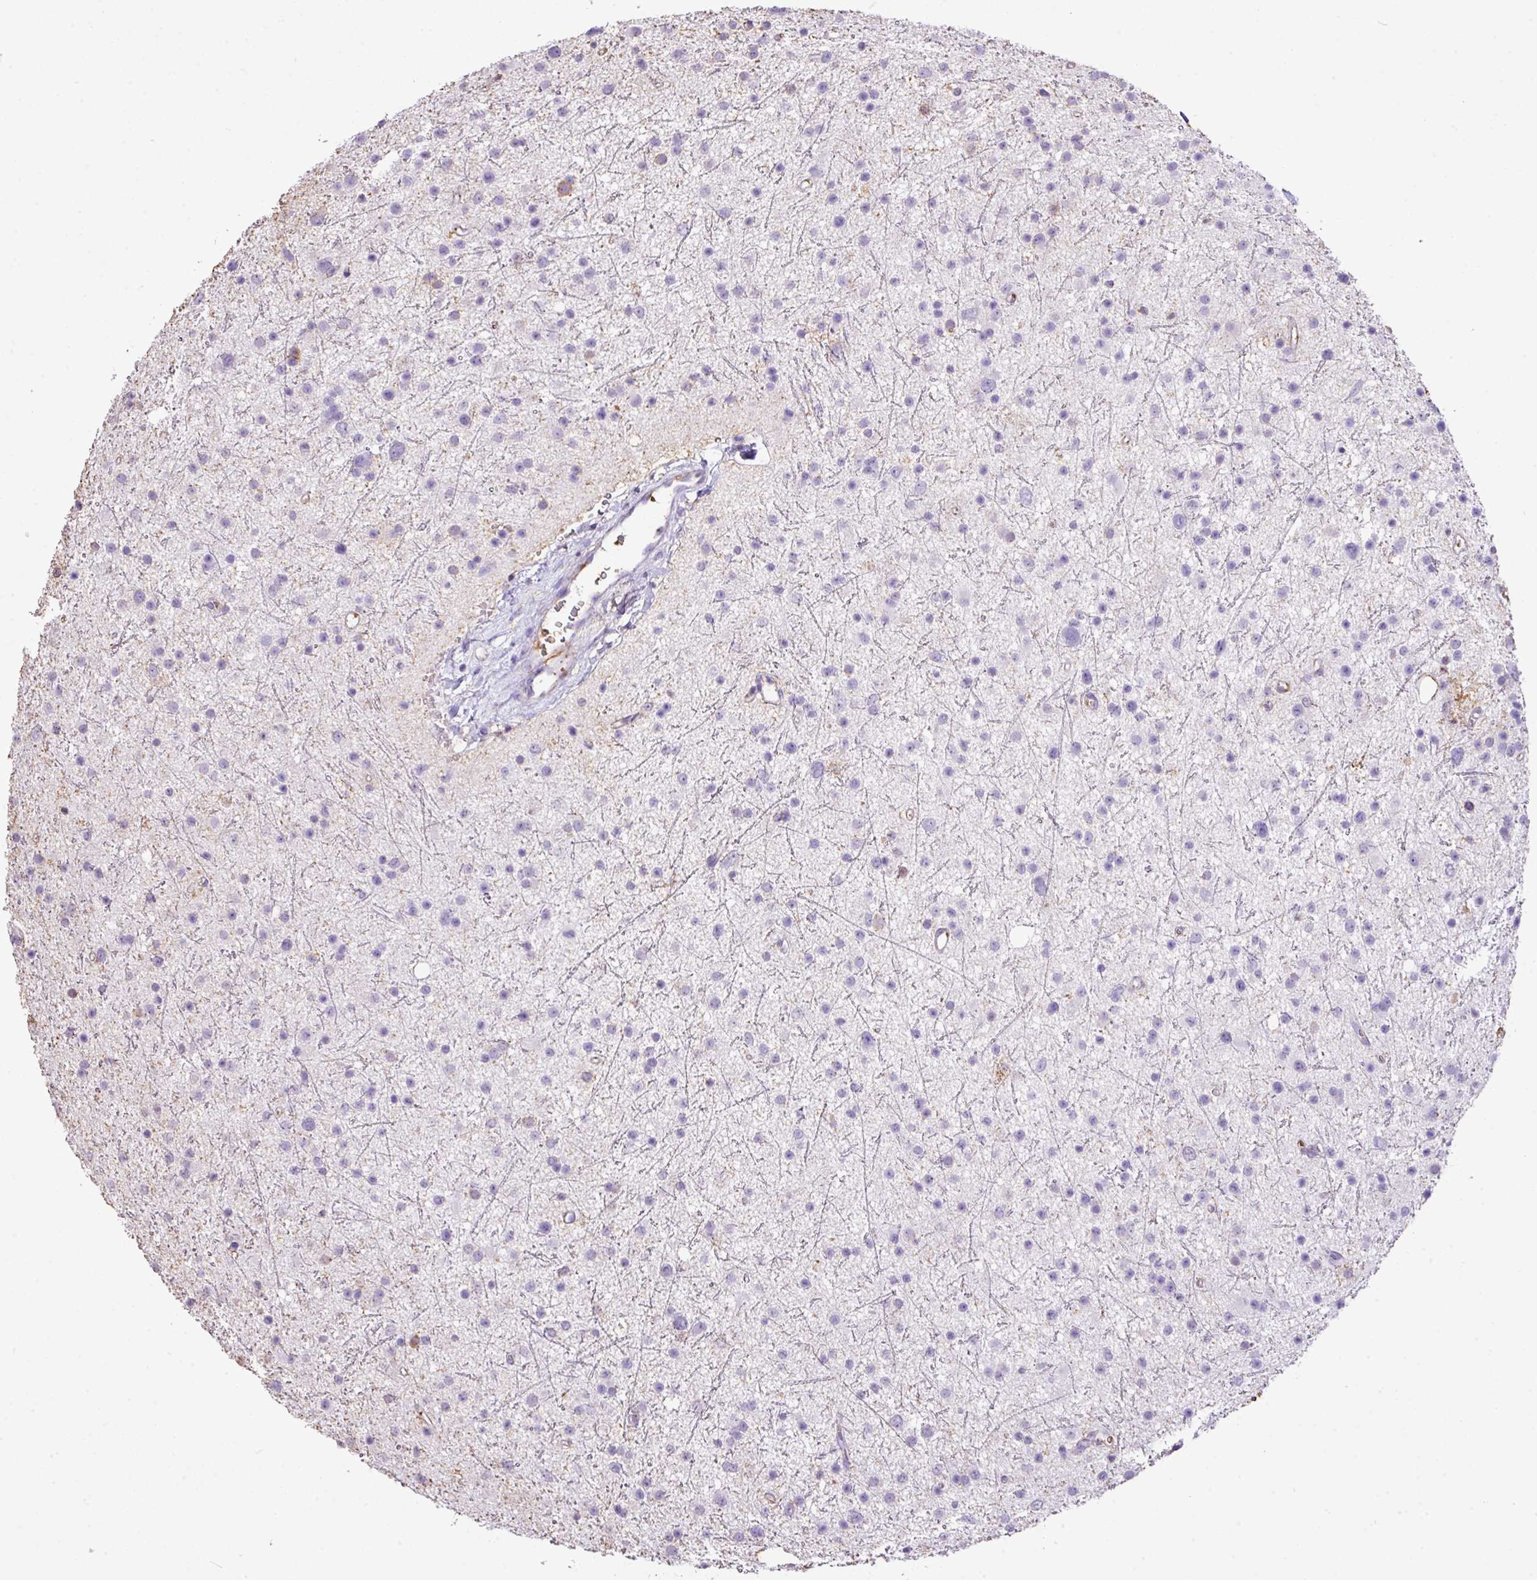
{"staining": {"intensity": "negative", "quantity": "none", "location": "none"}, "tissue": "glioma", "cell_type": "Tumor cells", "image_type": "cancer", "snomed": [{"axis": "morphology", "description": "Glioma, malignant, Low grade"}, {"axis": "topography", "description": "Cerebral cortex"}], "caption": "The image exhibits no significant staining in tumor cells of glioma. (DAB immunohistochemistry with hematoxylin counter stain).", "gene": "KCNJ11", "patient": {"sex": "female", "age": 39}}